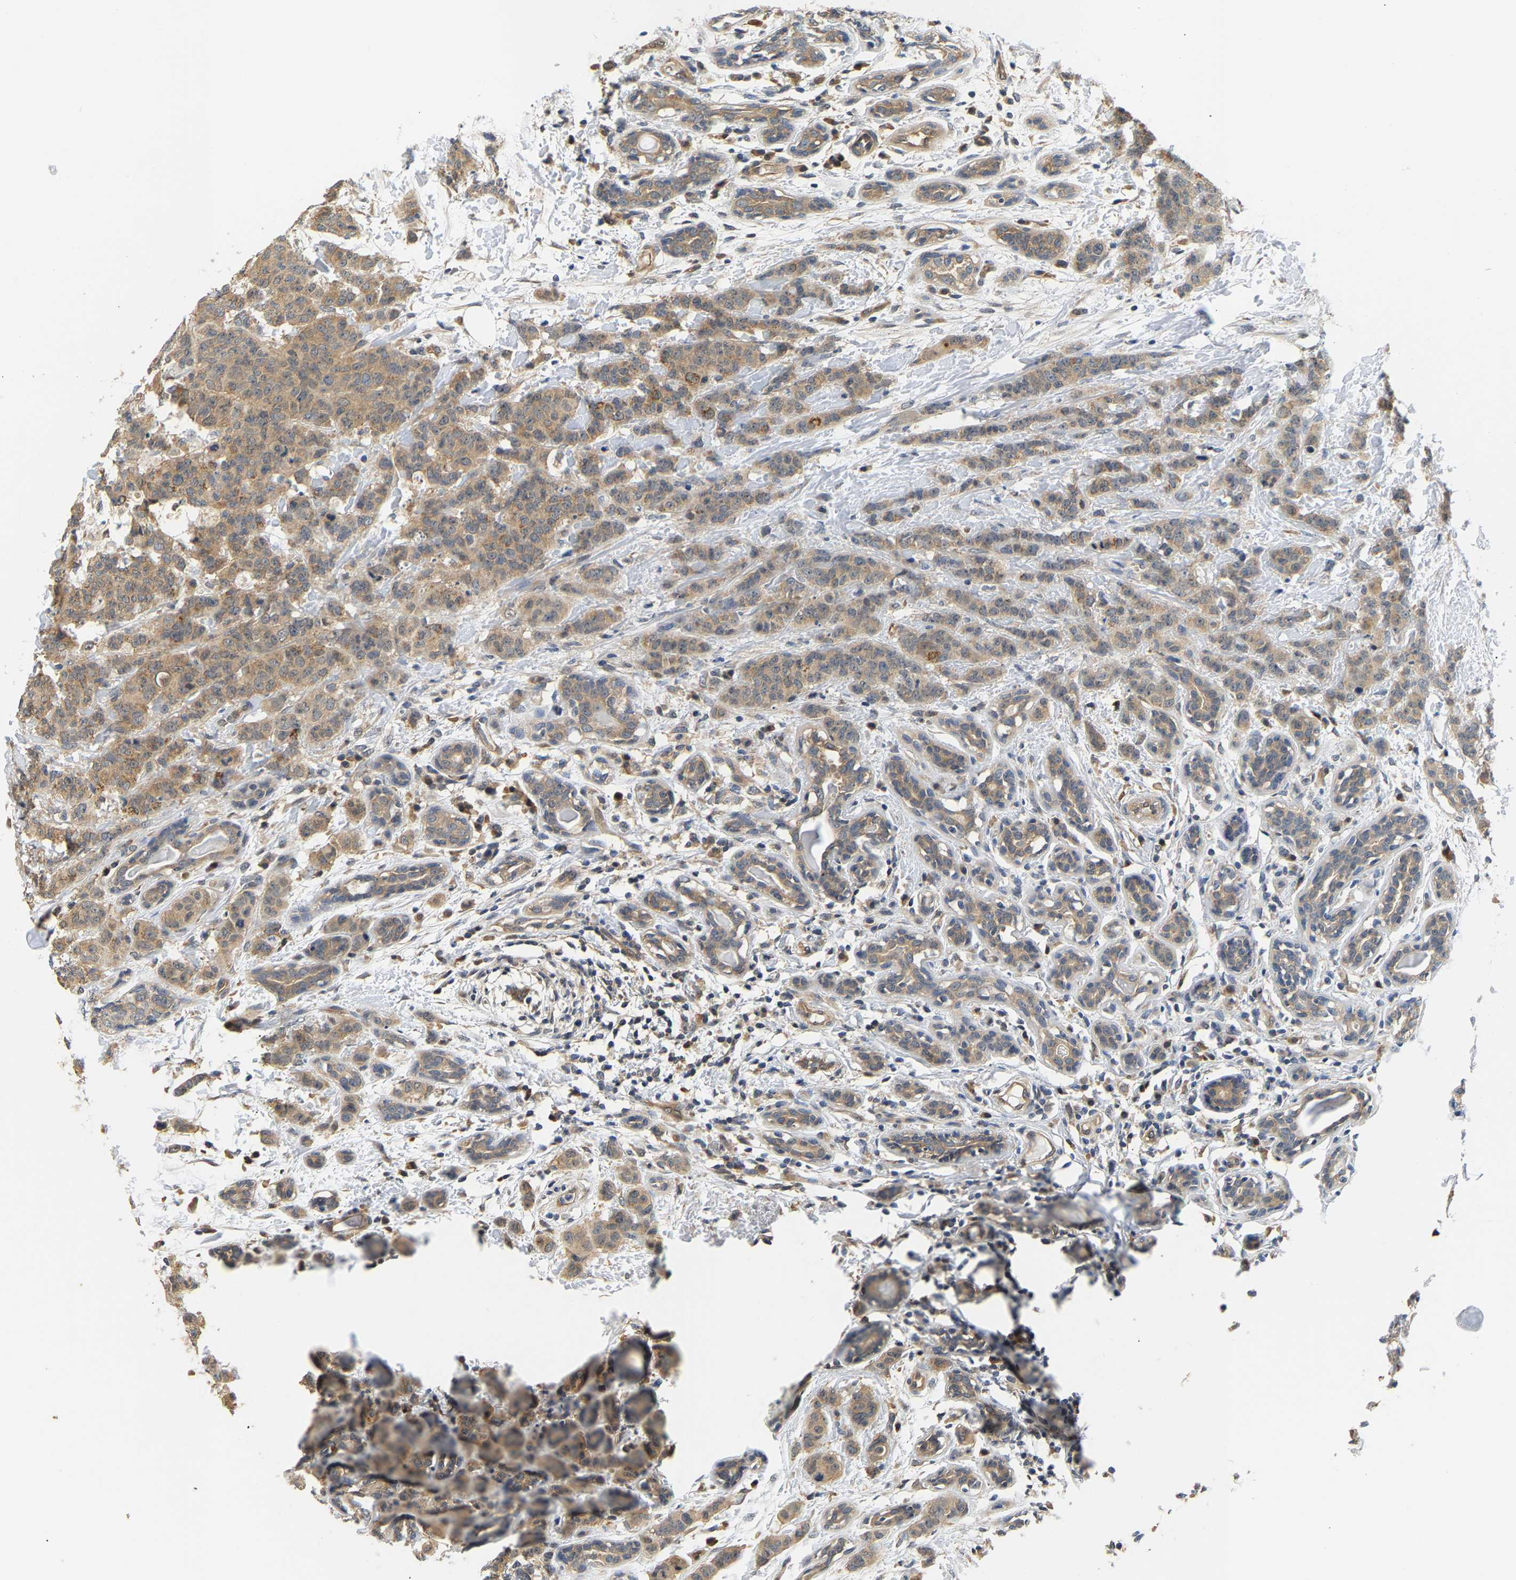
{"staining": {"intensity": "moderate", "quantity": ">75%", "location": "cytoplasmic/membranous"}, "tissue": "breast cancer", "cell_type": "Tumor cells", "image_type": "cancer", "snomed": [{"axis": "morphology", "description": "Normal tissue, NOS"}, {"axis": "morphology", "description": "Duct carcinoma"}, {"axis": "topography", "description": "Breast"}], "caption": "An immunohistochemistry (IHC) micrograph of neoplastic tissue is shown. Protein staining in brown highlights moderate cytoplasmic/membranous positivity in breast invasive ductal carcinoma within tumor cells.", "gene": "ARHGEF12", "patient": {"sex": "female", "age": 40}}